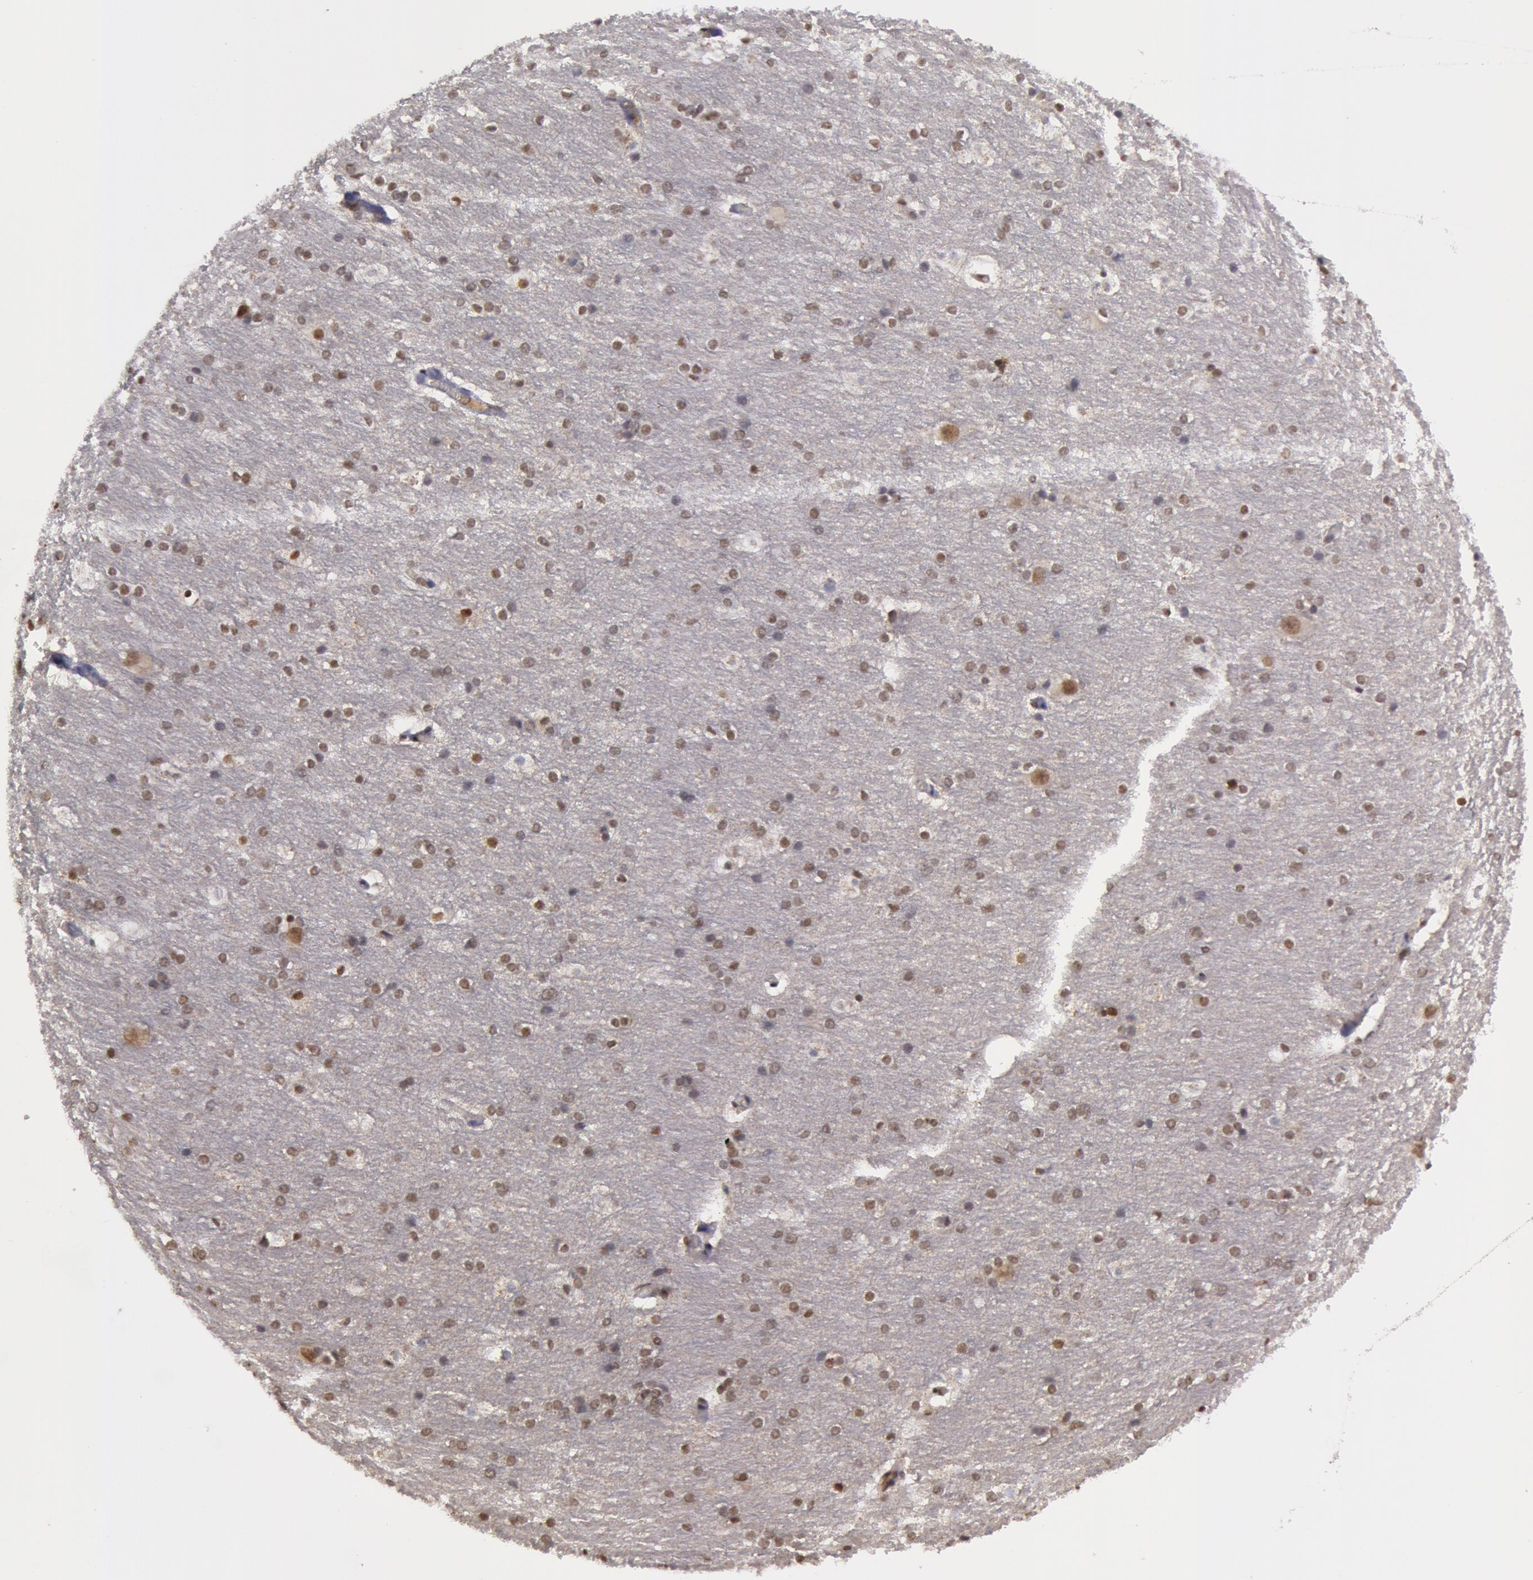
{"staining": {"intensity": "weak", "quantity": "25%-75%", "location": "nuclear"}, "tissue": "hippocampus", "cell_type": "Glial cells", "image_type": "normal", "snomed": [{"axis": "morphology", "description": "Normal tissue, NOS"}, {"axis": "topography", "description": "Hippocampus"}], "caption": "Immunohistochemistry (DAB (3,3'-diaminobenzidine)) staining of unremarkable hippocampus reveals weak nuclear protein expression in approximately 25%-75% of glial cells.", "gene": "VRTN", "patient": {"sex": "female", "age": 19}}